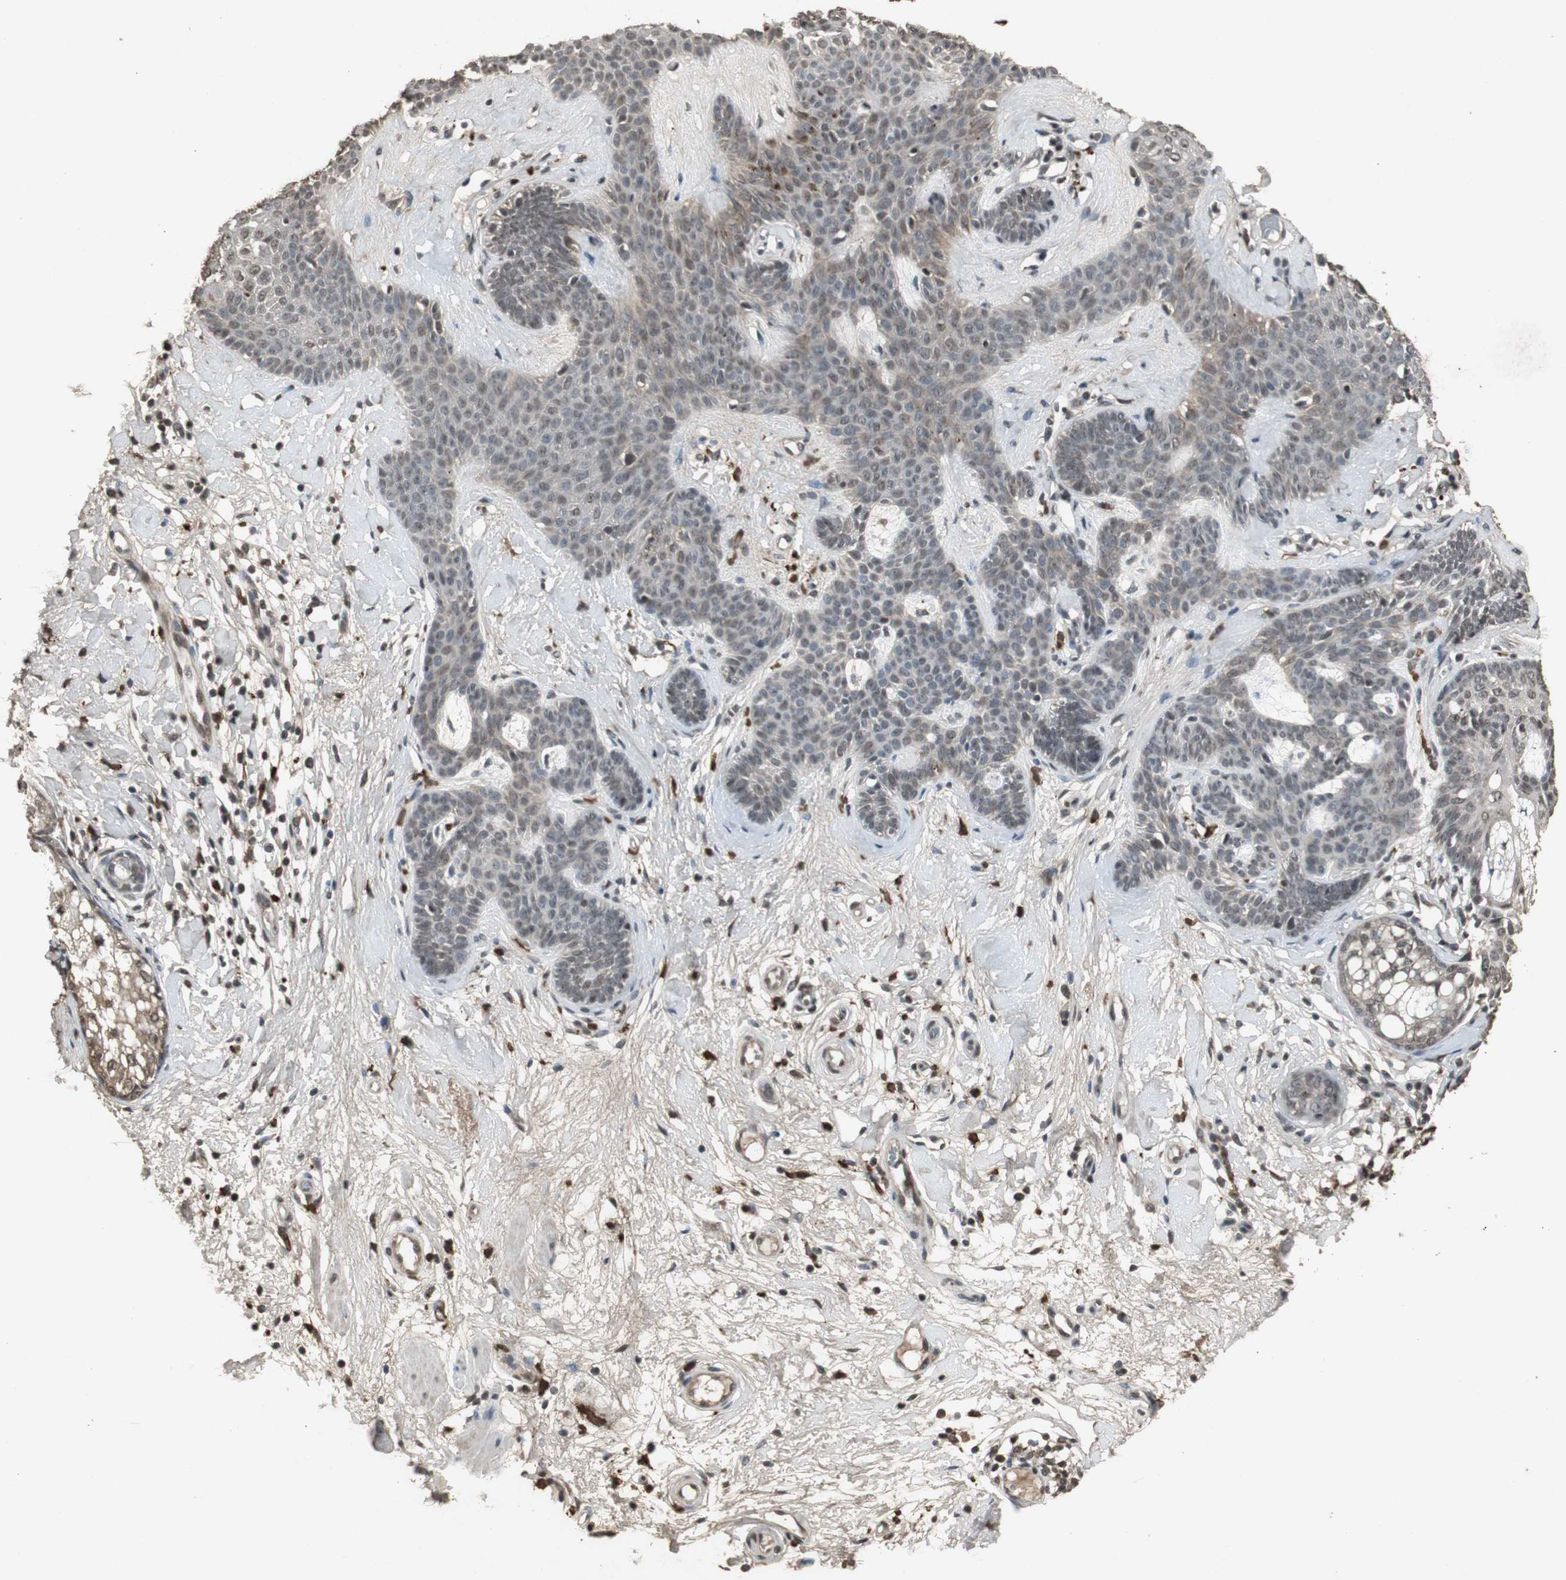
{"staining": {"intensity": "weak", "quantity": ">75%", "location": "cytoplasmic/membranous,nuclear"}, "tissue": "skin cancer", "cell_type": "Tumor cells", "image_type": "cancer", "snomed": [{"axis": "morphology", "description": "Developmental malformation"}, {"axis": "morphology", "description": "Basal cell carcinoma"}, {"axis": "topography", "description": "Skin"}], "caption": "There is low levels of weak cytoplasmic/membranous and nuclear expression in tumor cells of basal cell carcinoma (skin), as demonstrated by immunohistochemical staining (brown color).", "gene": "EMX1", "patient": {"sex": "female", "age": 62}}